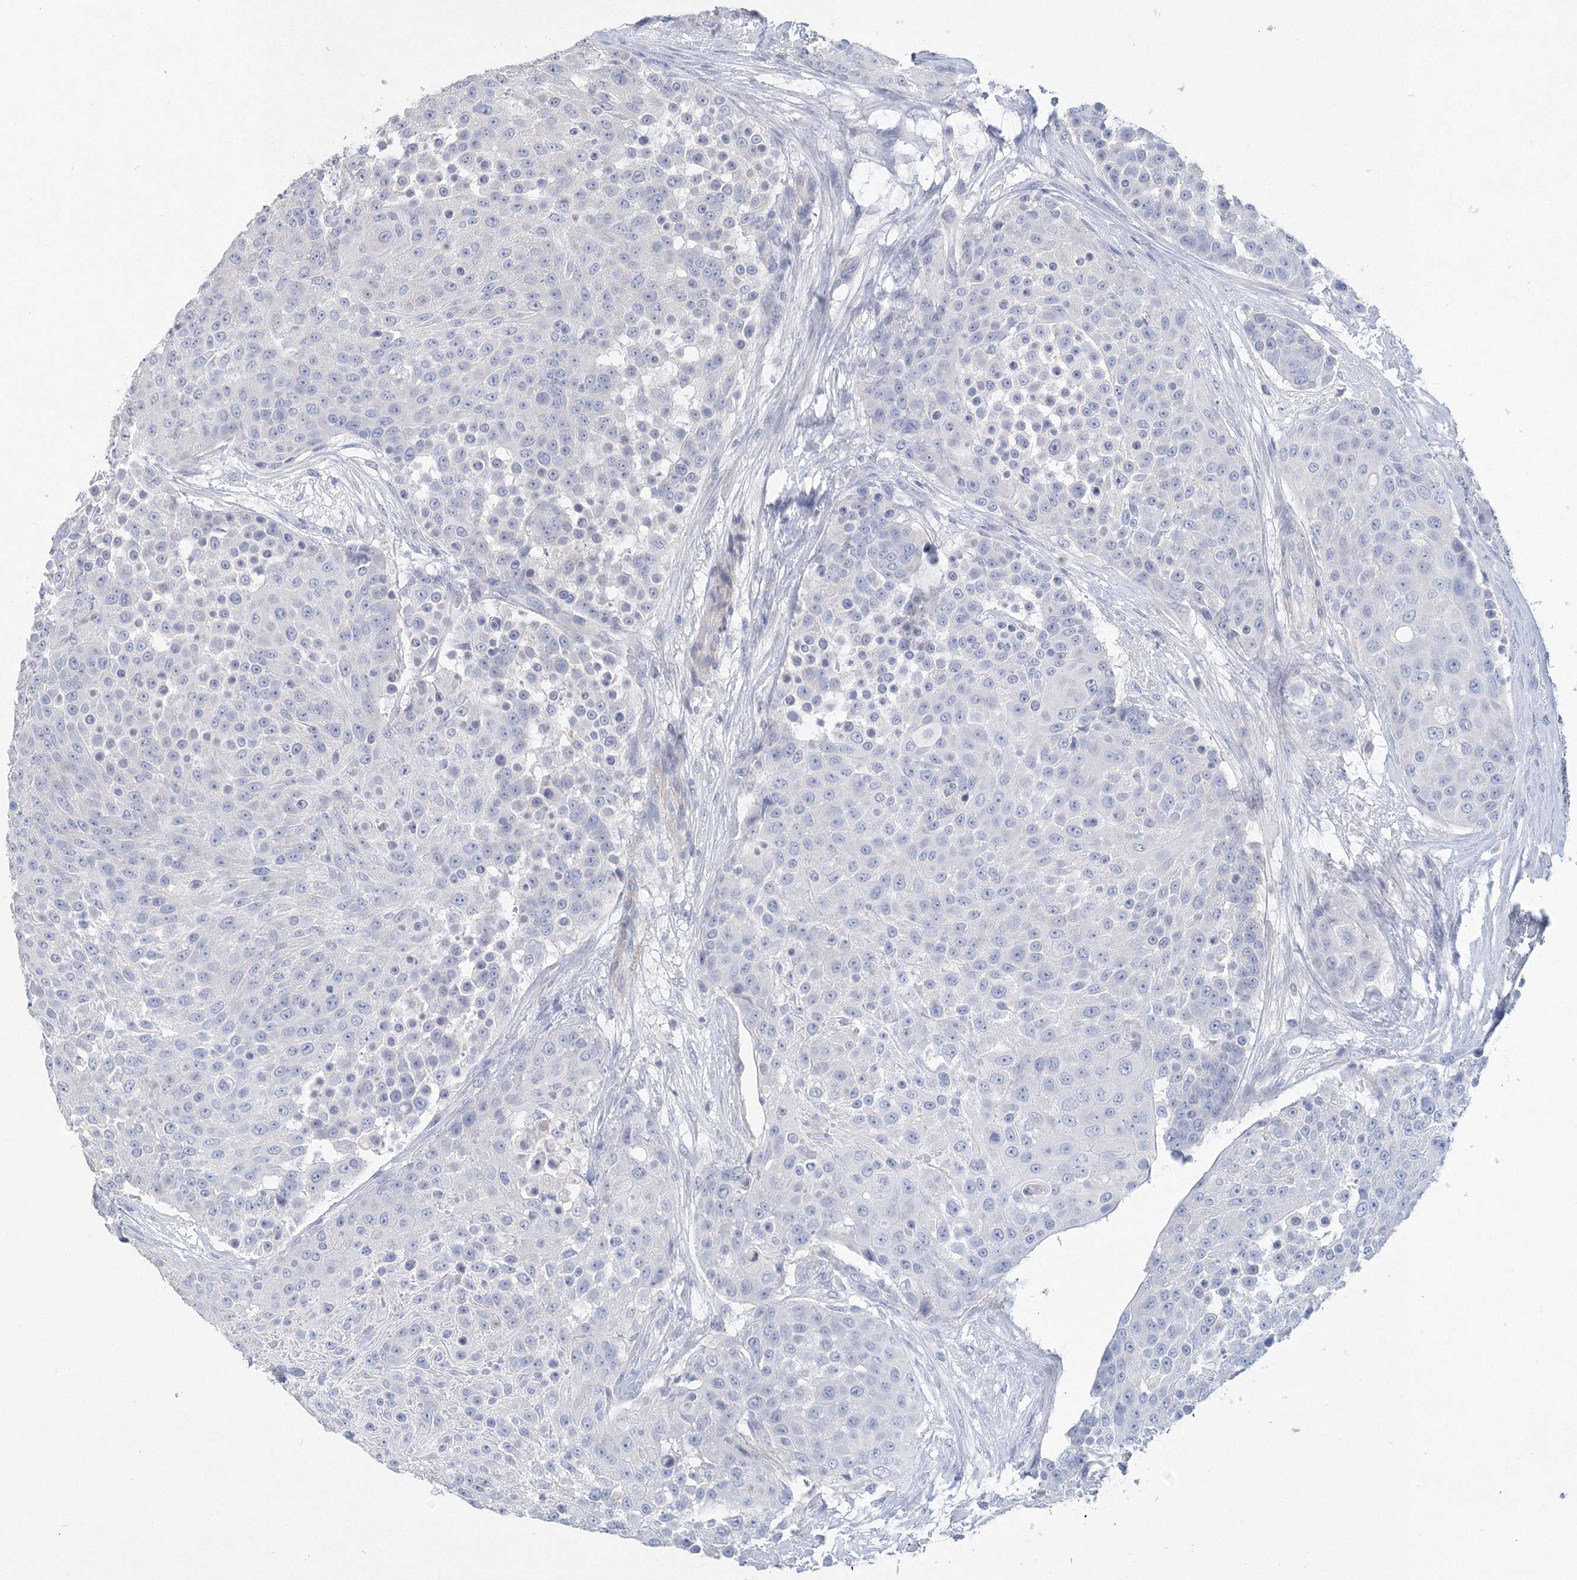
{"staining": {"intensity": "negative", "quantity": "none", "location": "none"}, "tissue": "urothelial cancer", "cell_type": "Tumor cells", "image_type": "cancer", "snomed": [{"axis": "morphology", "description": "Urothelial carcinoma, High grade"}, {"axis": "topography", "description": "Urinary bladder"}], "caption": "Protein analysis of urothelial cancer reveals no significant staining in tumor cells.", "gene": "OSBPL6", "patient": {"sex": "female", "age": 63}}